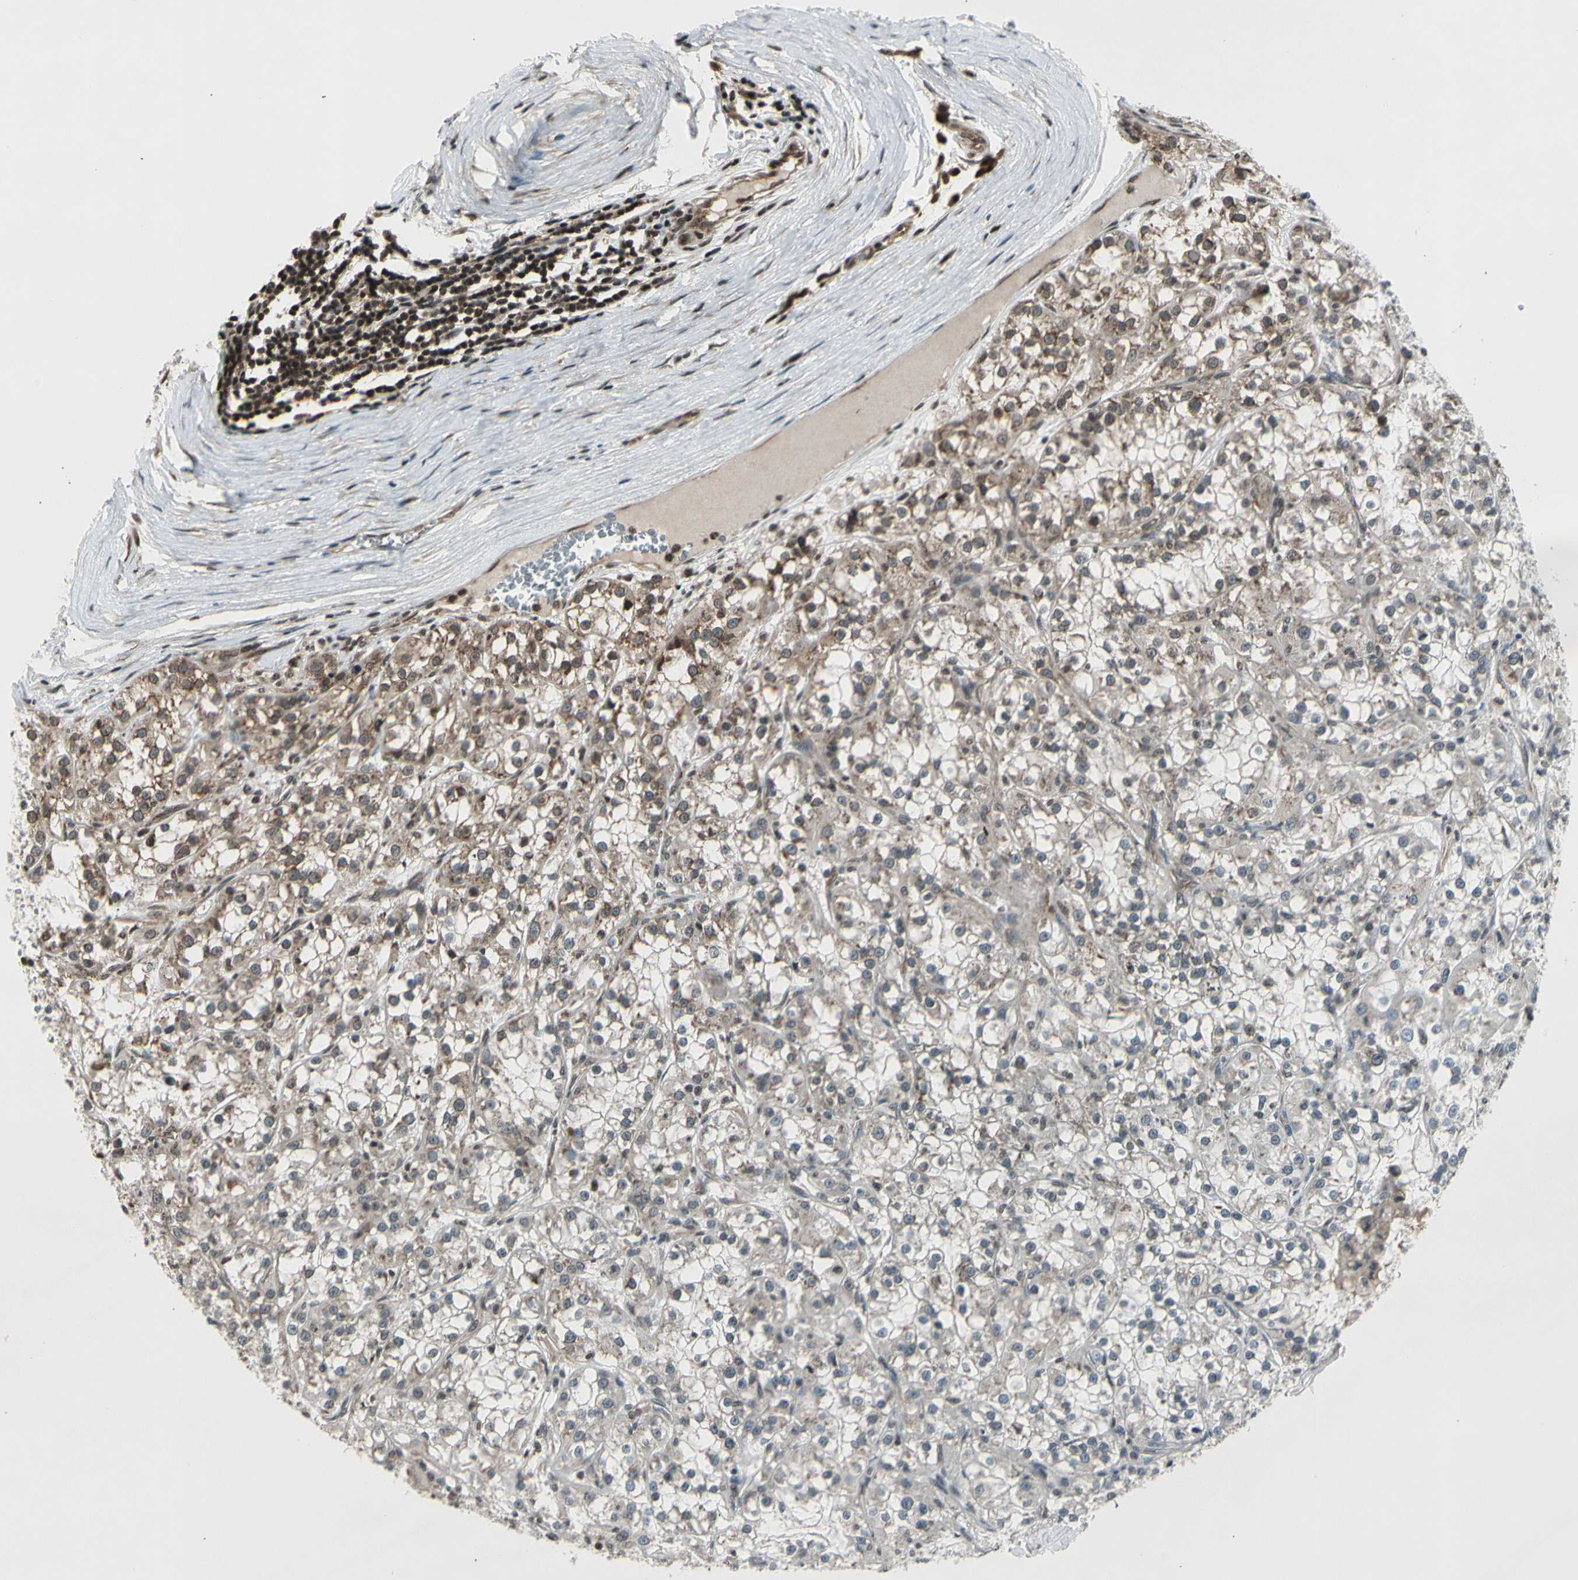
{"staining": {"intensity": "weak", "quantity": "25%-75%", "location": "cytoplasmic/membranous"}, "tissue": "renal cancer", "cell_type": "Tumor cells", "image_type": "cancer", "snomed": [{"axis": "morphology", "description": "Adenocarcinoma, NOS"}, {"axis": "topography", "description": "Kidney"}], "caption": "IHC micrograph of neoplastic tissue: renal adenocarcinoma stained using immunohistochemistry (IHC) displays low levels of weak protein expression localized specifically in the cytoplasmic/membranous of tumor cells, appearing as a cytoplasmic/membranous brown color.", "gene": "SMN2", "patient": {"sex": "female", "age": 52}}